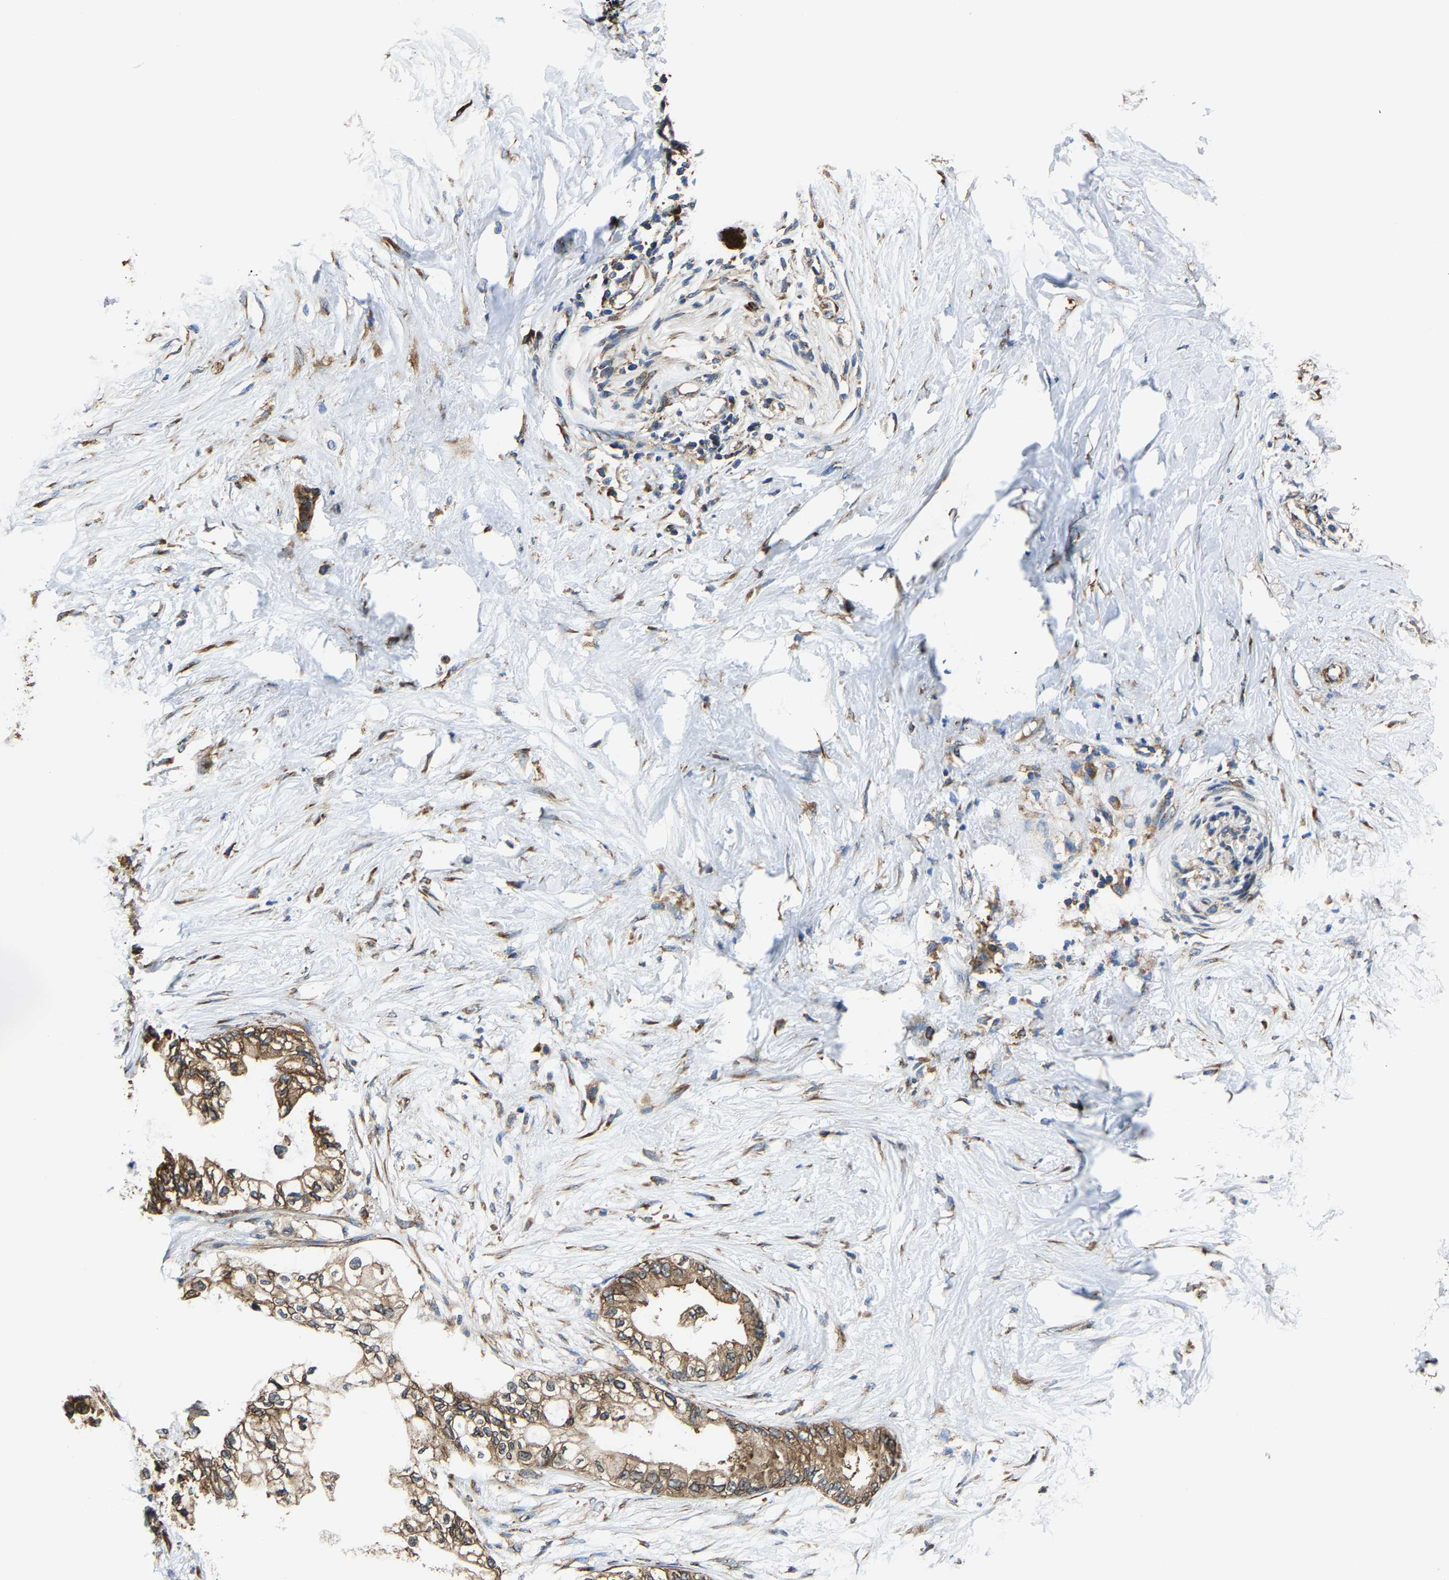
{"staining": {"intensity": "strong", "quantity": ">75%", "location": "cytoplasmic/membranous"}, "tissue": "pancreatic cancer", "cell_type": "Tumor cells", "image_type": "cancer", "snomed": [{"axis": "morphology", "description": "Normal tissue, NOS"}, {"axis": "morphology", "description": "Adenocarcinoma, NOS"}, {"axis": "topography", "description": "Pancreas"}, {"axis": "topography", "description": "Duodenum"}], "caption": "Immunohistochemical staining of human adenocarcinoma (pancreatic) reveals strong cytoplasmic/membranous protein expression in about >75% of tumor cells.", "gene": "G3BP2", "patient": {"sex": "female", "age": 60}}